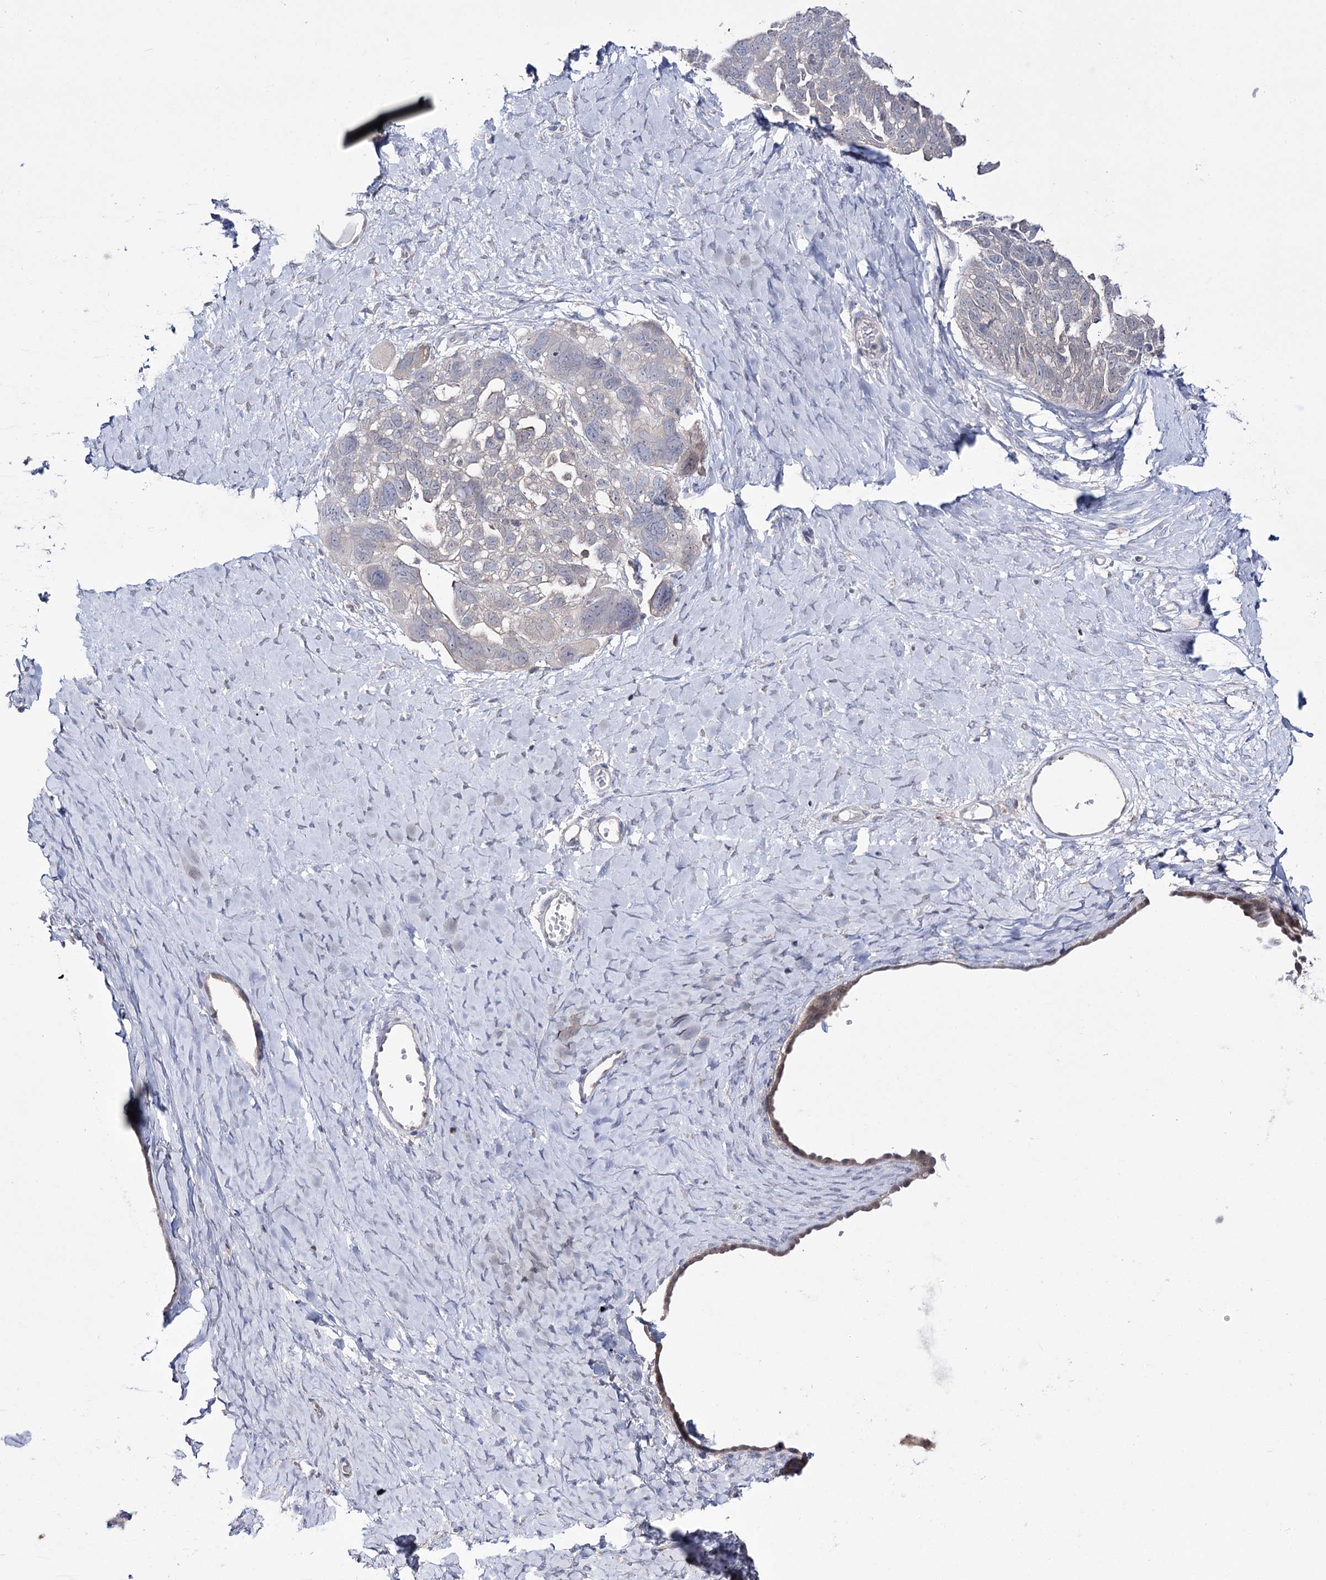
{"staining": {"intensity": "weak", "quantity": "<25%", "location": "nuclear"}, "tissue": "ovarian cancer", "cell_type": "Tumor cells", "image_type": "cancer", "snomed": [{"axis": "morphology", "description": "Cystadenocarcinoma, serous, NOS"}, {"axis": "topography", "description": "Ovary"}], "caption": "Ovarian serous cystadenocarcinoma was stained to show a protein in brown. There is no significant positivity in tumor cells.", "gene": "PTER", "patient": {"sex": "female", "age": 79}}